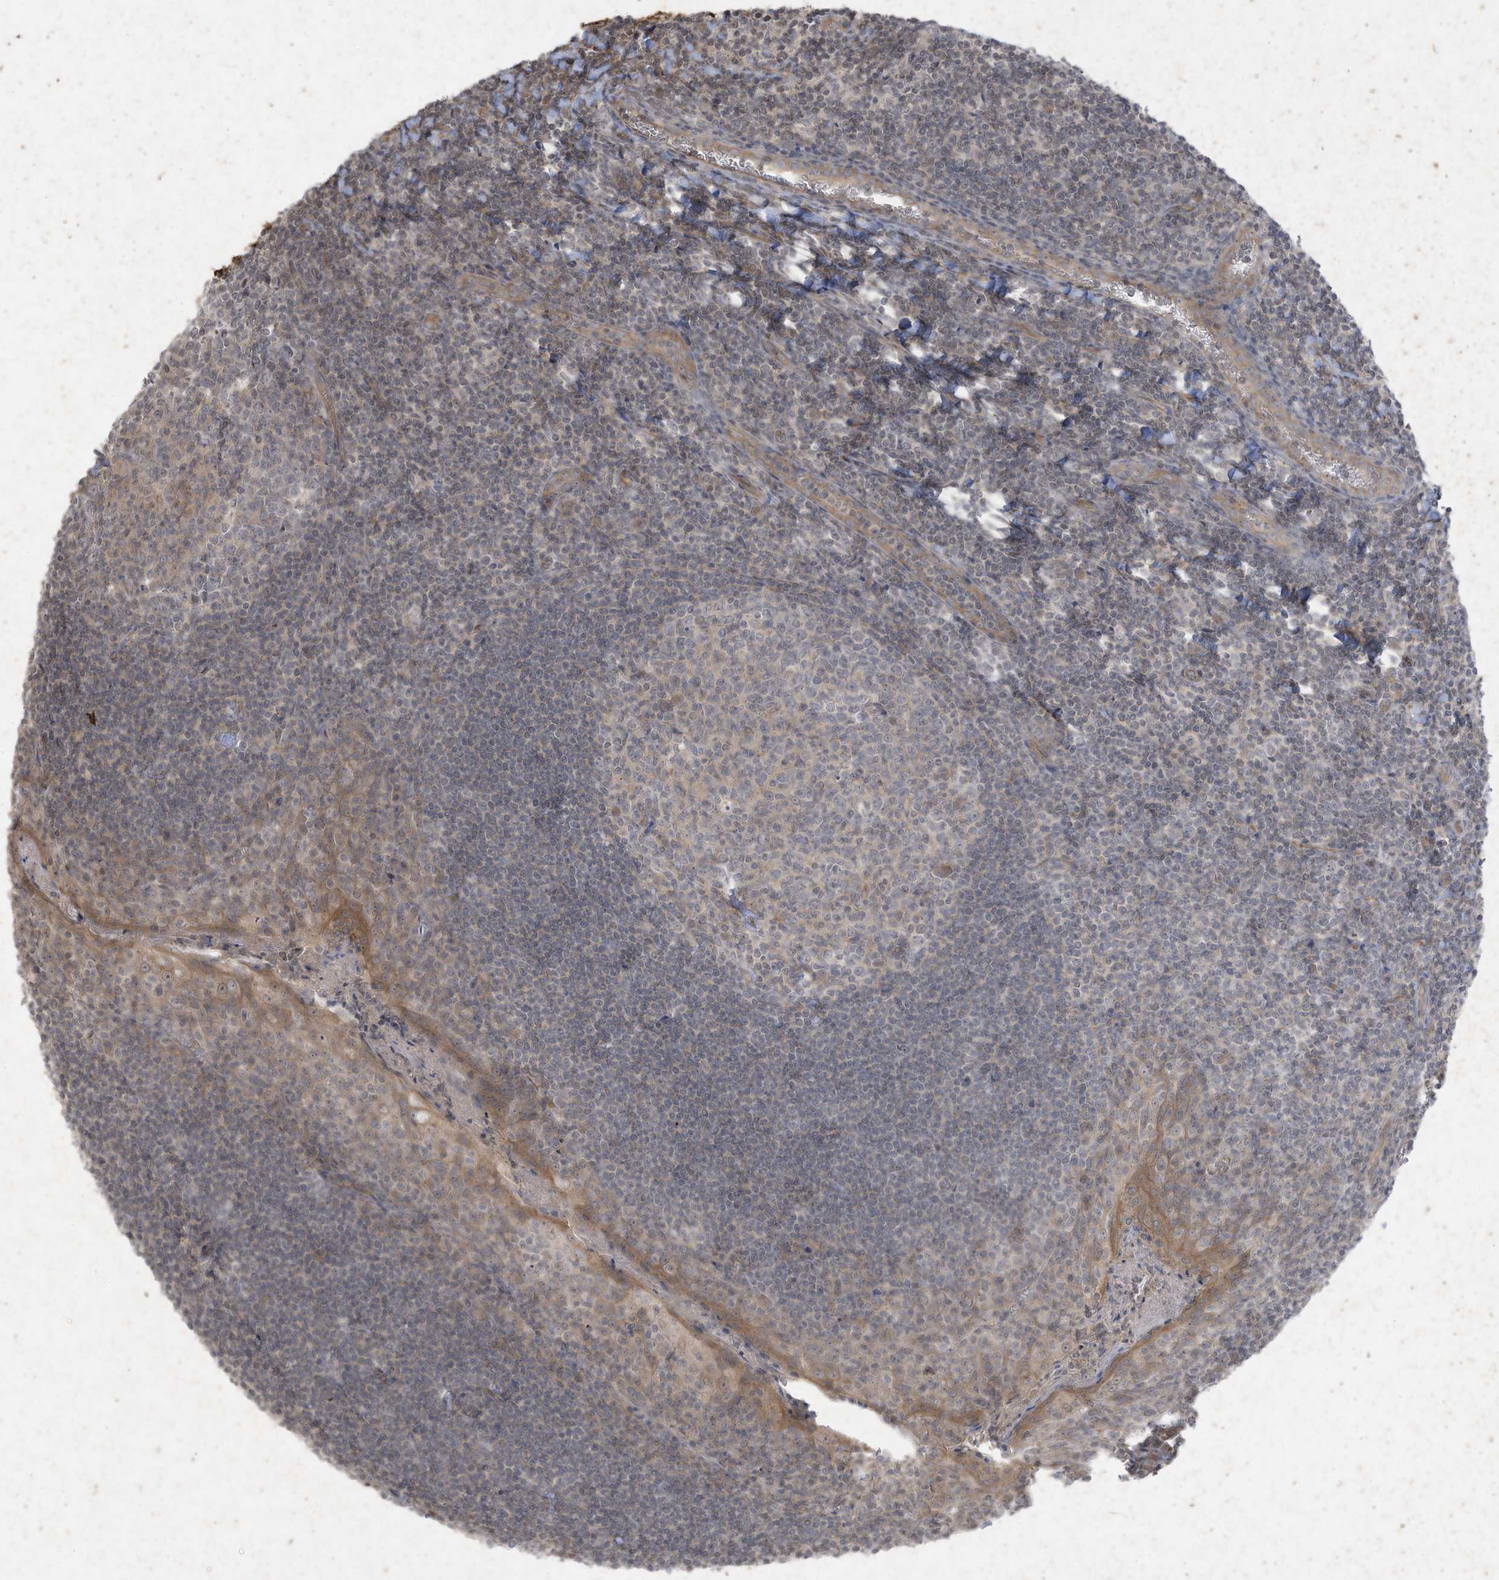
{"staining": {"intensity": "weak", "quantity": "<25%", "location": "cytoplasmic/membranous"}, "tissue": "tonsil", "cell_type": "Germinal center cells", "image_type": "normal", "snomed": [{"axis": "morphology", "description": "Normal tissue, NOS"}, {"axis": "topography", "description": "Tonsil"}], "caption": "Germinal center cells are negative for brown protein staining in normal tonsil. Nuclei are stained in blue.", "gene": "MATN2", "patient": {"sex": "male", "age": 27}}